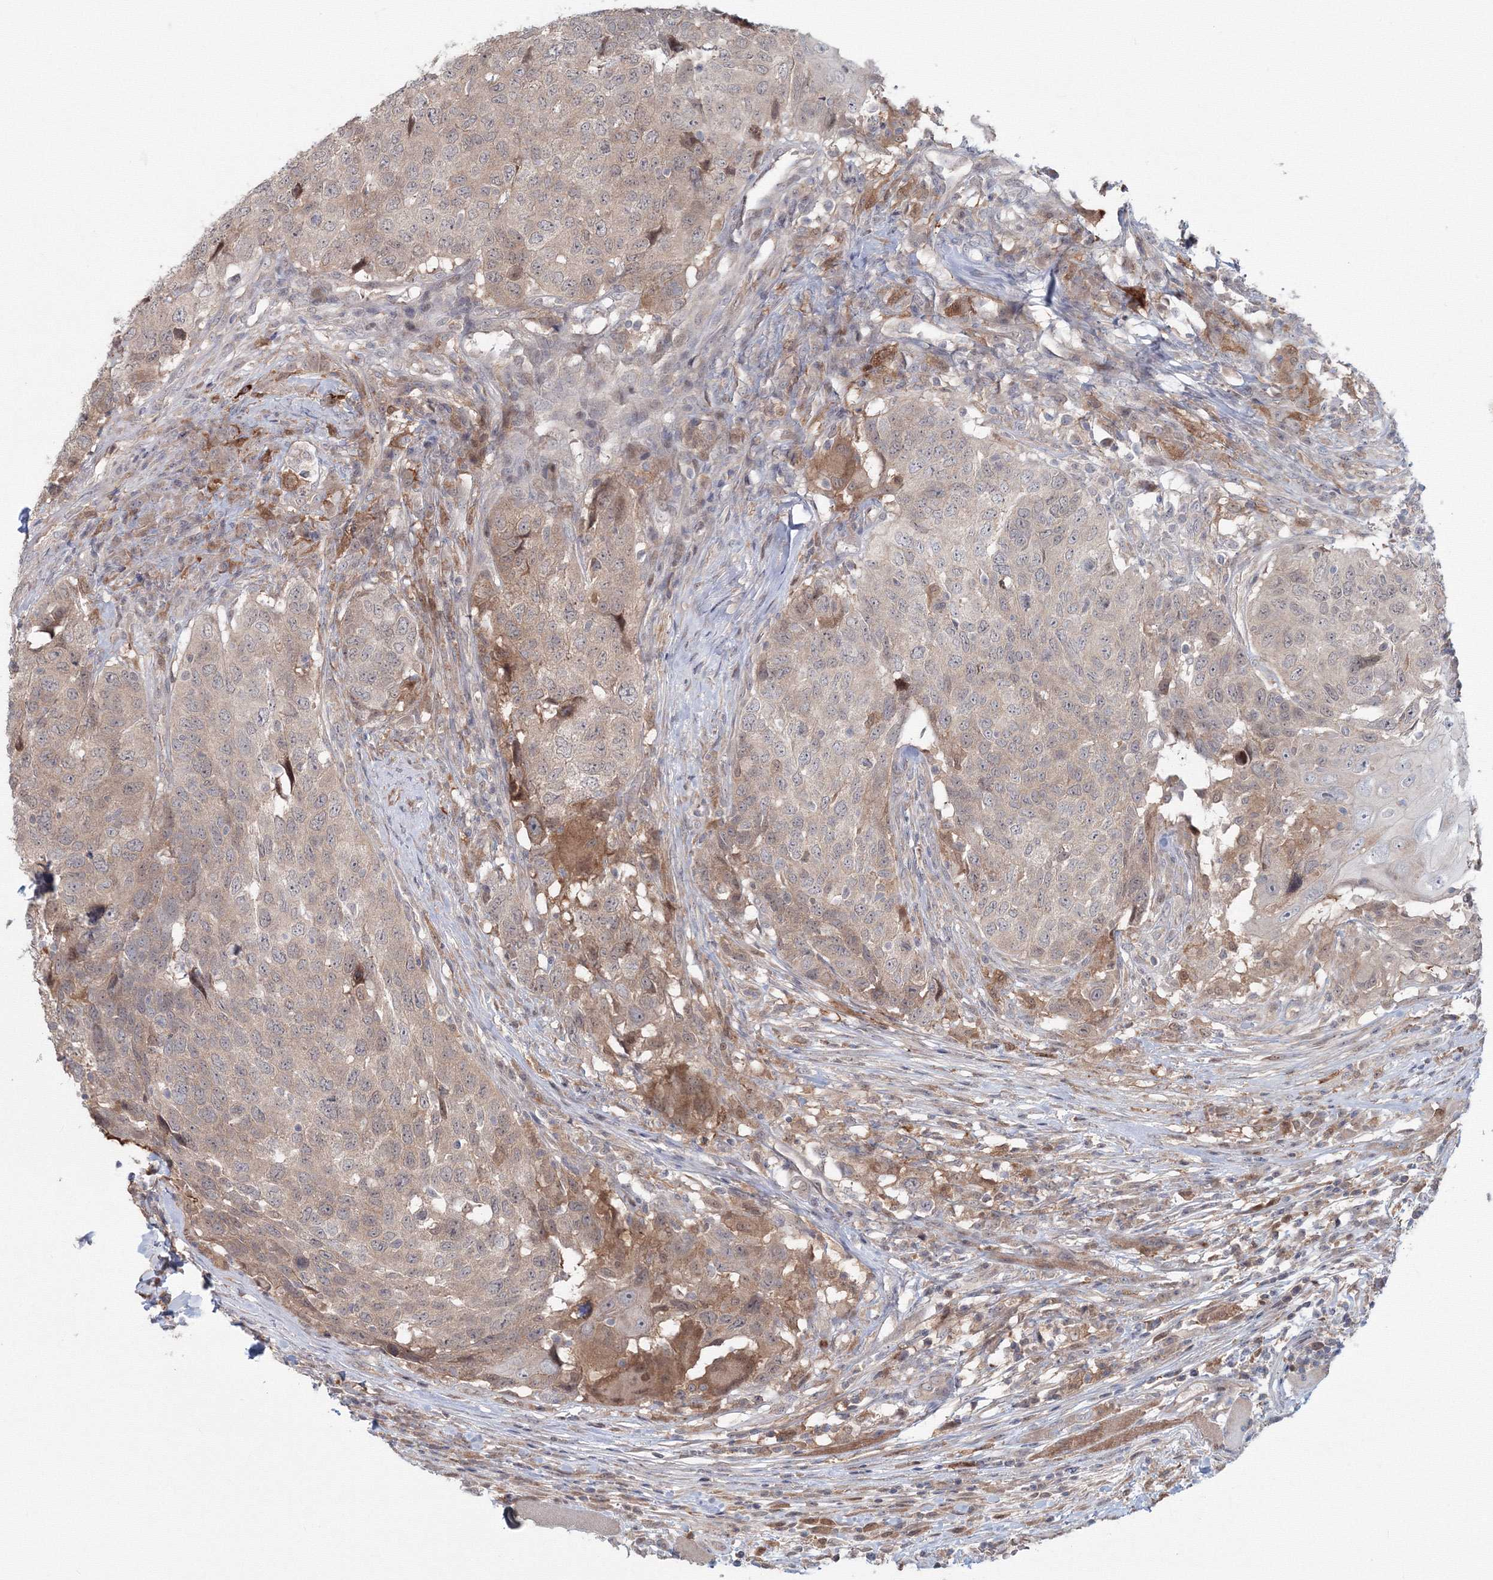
{"staining": {"intensity": "weak", "quantity": ">75%", "location": "cytoplasmic/membranous"}, "tissue": "head and neck cancer", "cell_type": "Tumor cells", "image_type": "cancer", "snomed": [{"axis": "morphology", "description": "Squamous cell carcinoma, NOS"}, {"axis": "topography", "description": "Head-Neck"}], "caption": "Head and neck cancer stained with immunohistochemistry (IHC) shows weak cytoplasmic/membranous staining in about >75% of tumor cells.", "gene": "MKRN2", "patient": {"sex": "male", "age": 66}}